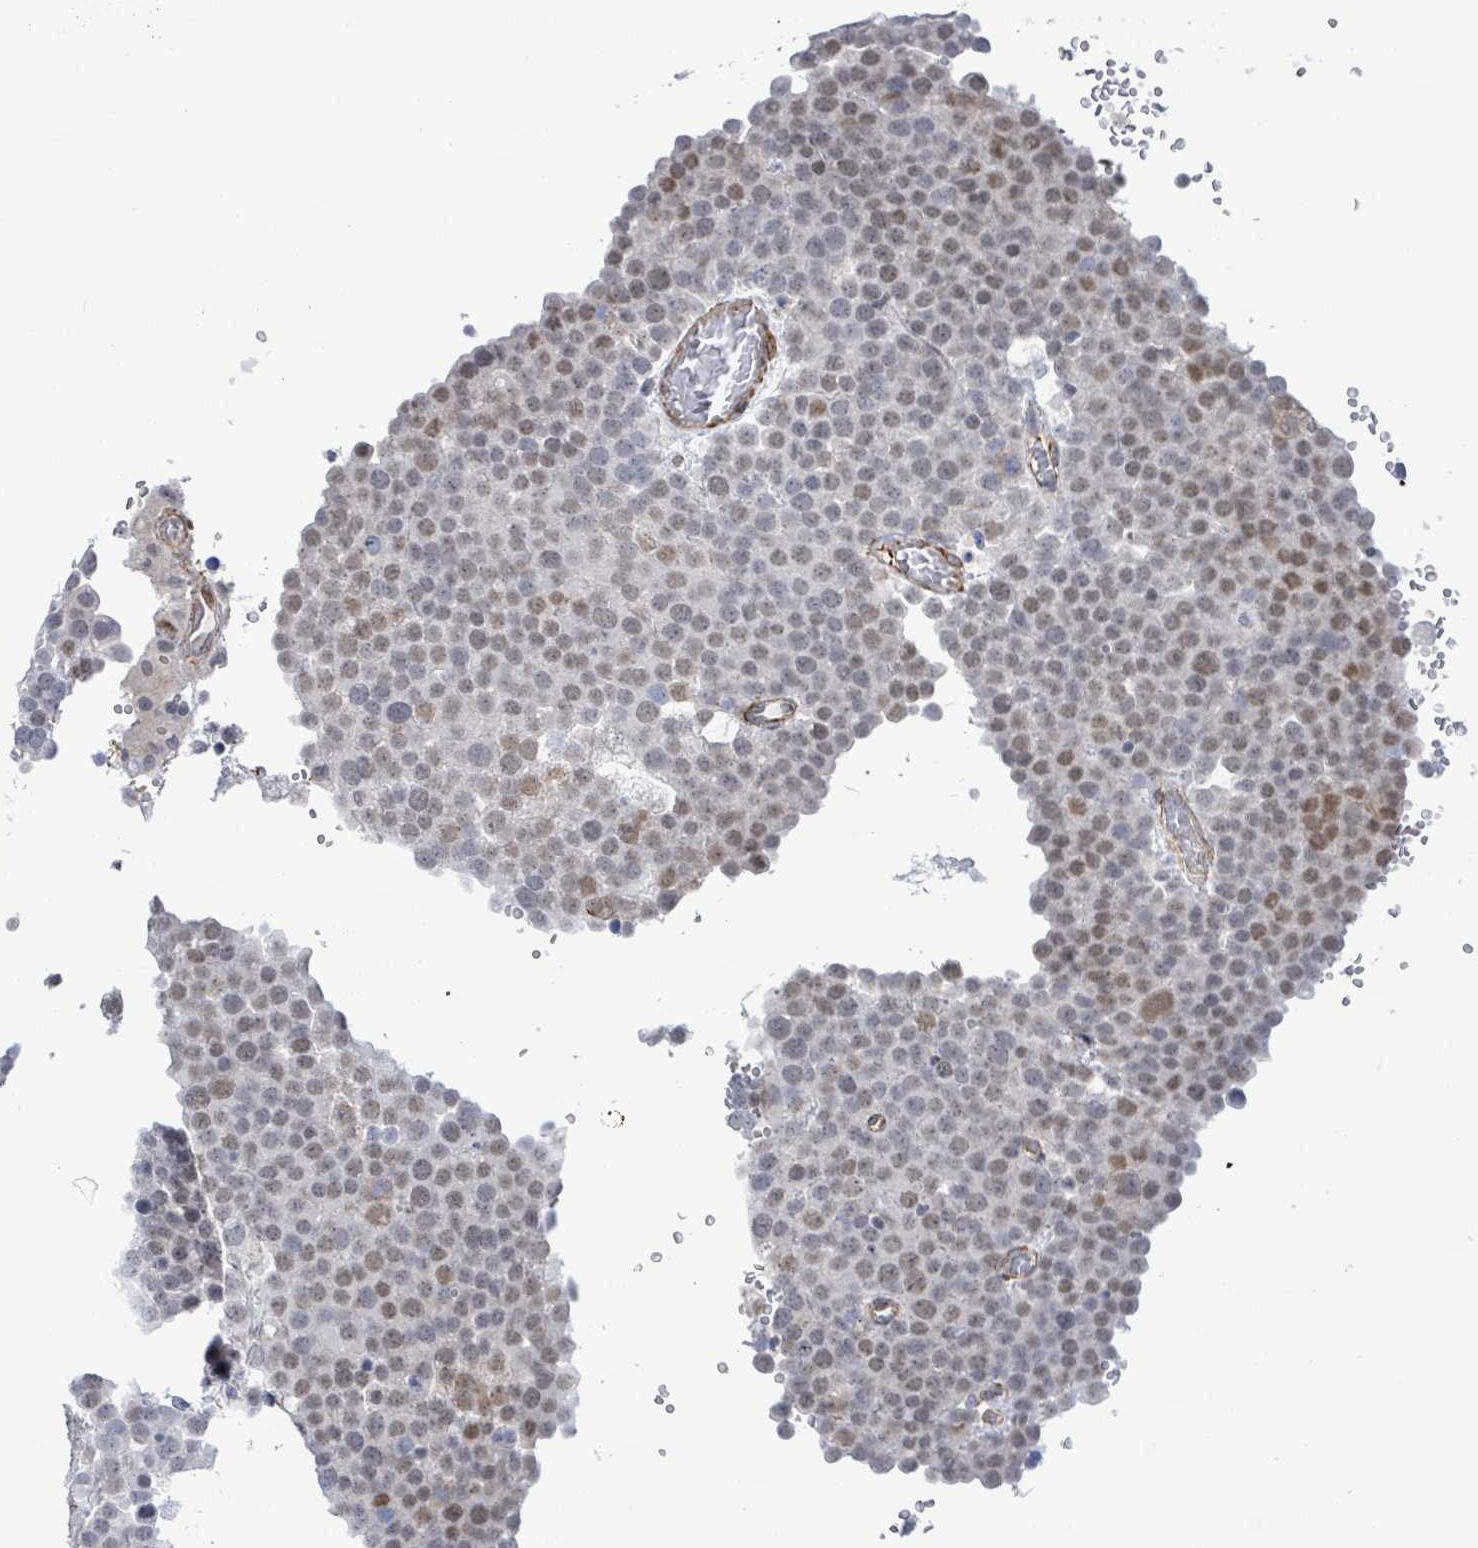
{"staining": {"intensity": "moderate", "quantity": "25%-75%", "location": "nuclear"}, "tissue": "testis cancer", "cell_type": "Tumor cells", "image_type": "cancer", "snomed": [{"axis": "morphology", "description": "Normal tissue, NOS"}, {"axis": "morphology", "description": "Seminoma, NOS"}, {"axis": "topography", "description": "Testis"}], "caption": "This histopathology image shows IHC staining of testis cancer (seminoma), with medium moderate nuclear expression in approximately 25%-75% of tumor cells.", "gene": "DMRTC1B", "patient": {"sex": "male", "age": 71}}